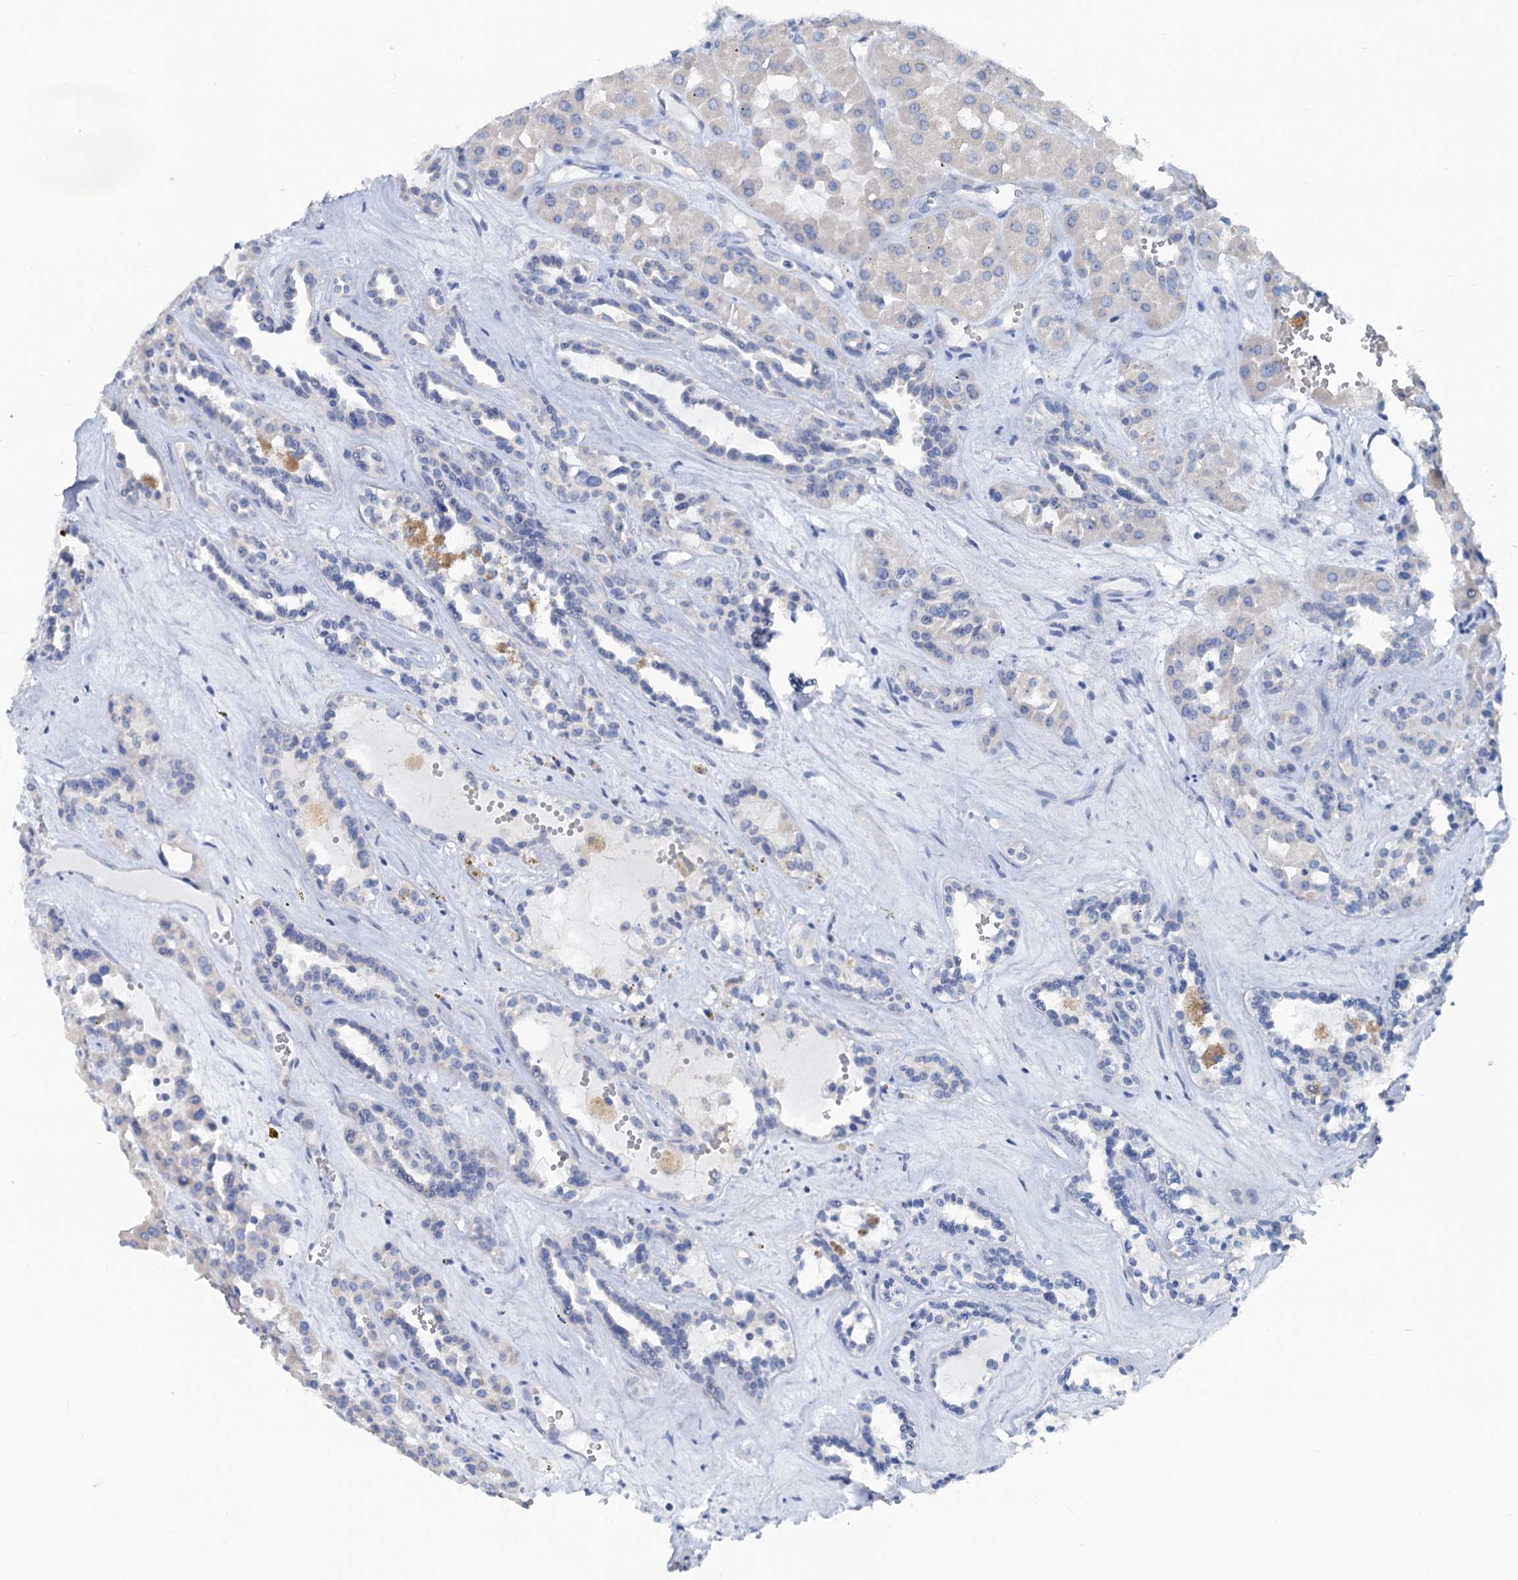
{"staining": {"intensity": "negative", "quantity": "none", "location": "none"}, "tissue": "renal cancer", "cell_type": "Tumor cells", "image_type": "cancer", "snomed": [{"axis": "morphology", "description": "Carcinoma, NOS"}, {"axis": "topography", "description": "Kidney"}], "caption": "Protein analysis of renal cancer (carcinoma) exhibits no significant expression in tumor cells.", "gene": "SLC1A3", "patient": {"sex": "female", "age": 75}}